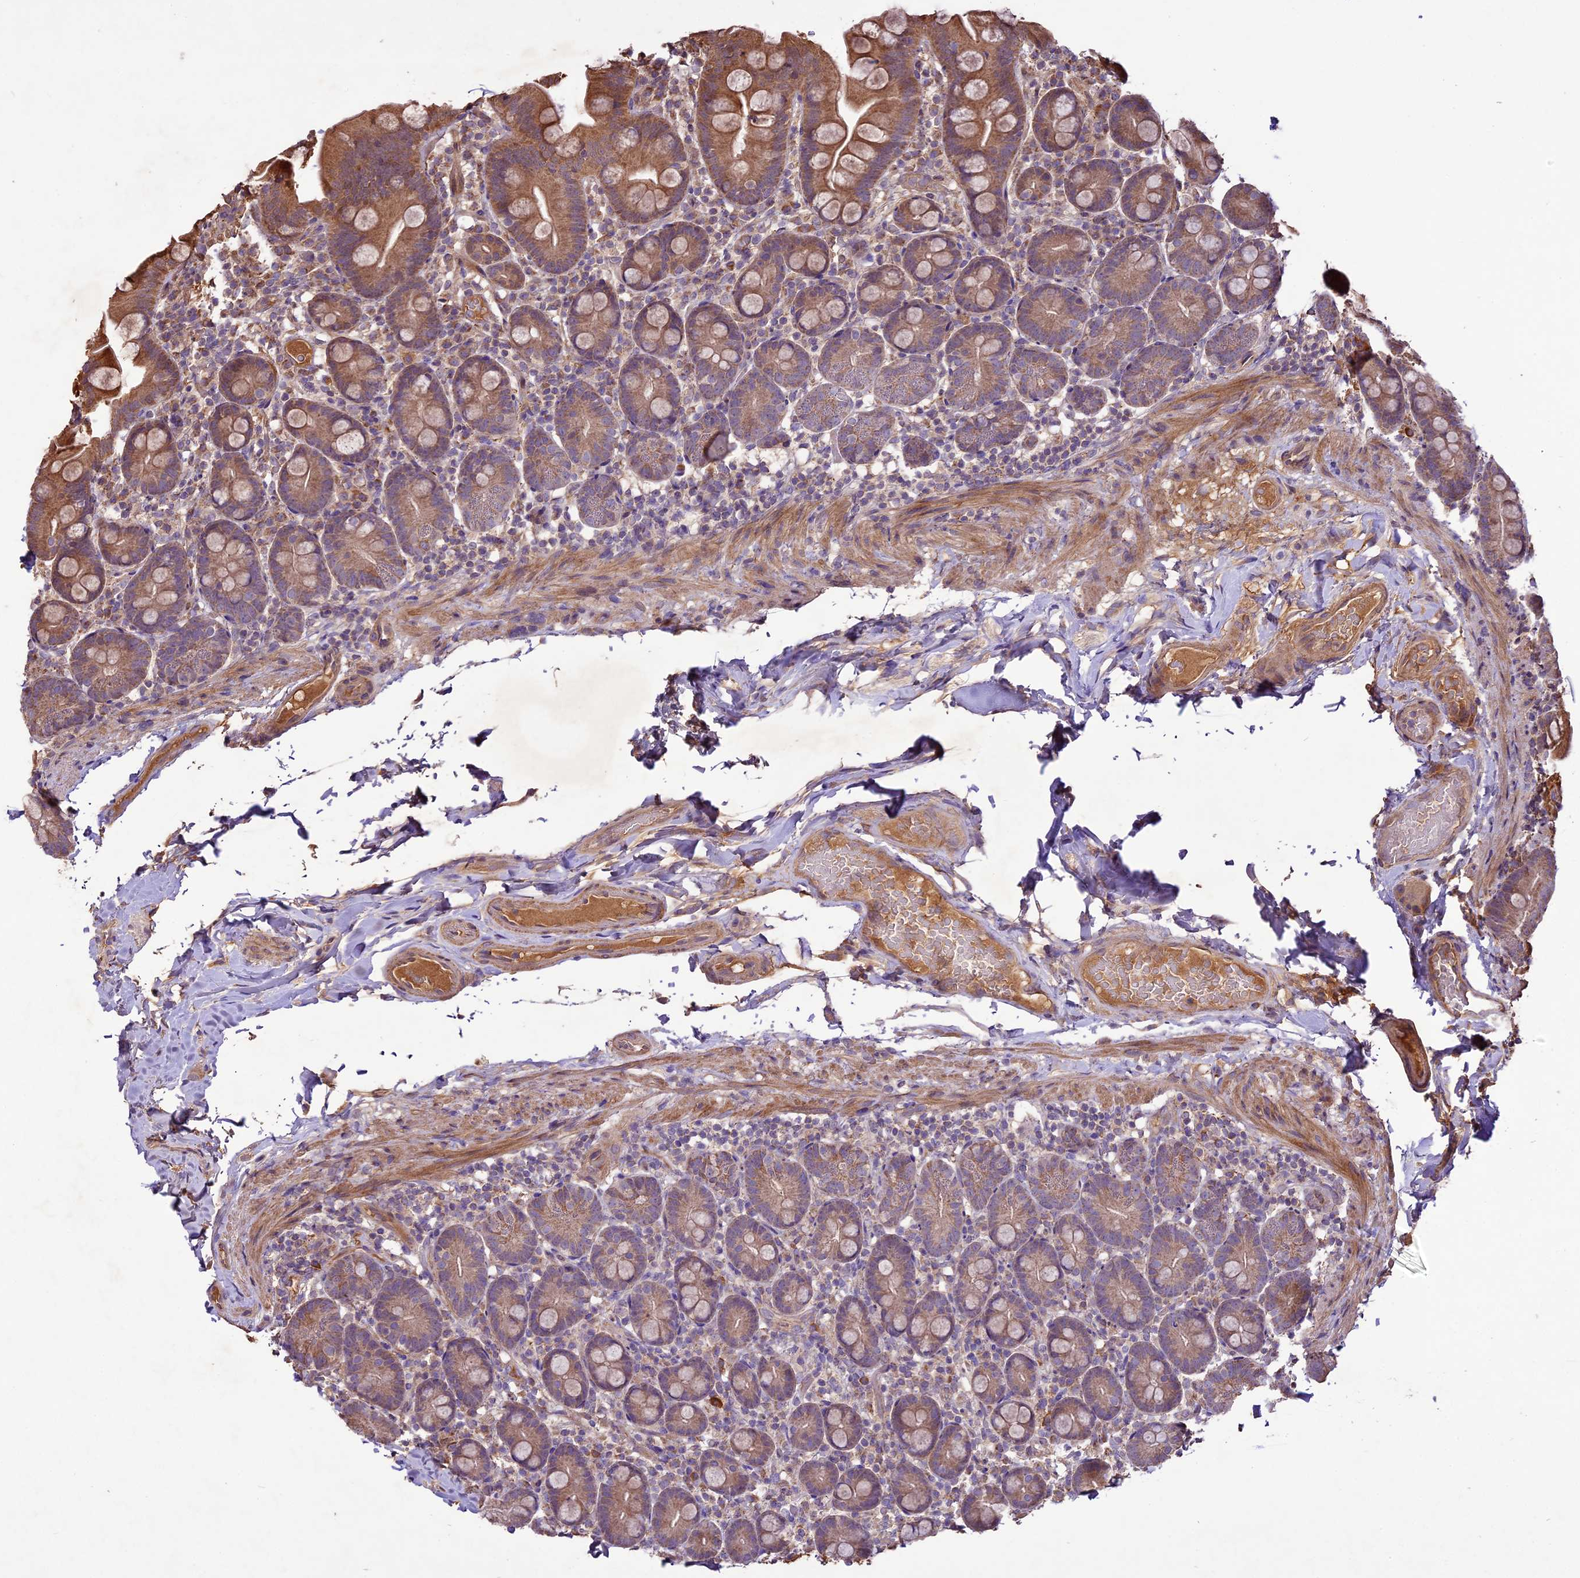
{"staining": {"intensity": "moderate", "quantity": ">75%", "location": "cytoplasmic/membranous"}, "tissue": "small intestine", "cell_type": "Glandular cells", "image_type": "normal", "snomed": [{"axis": "morphology", "description": "Normal tissue, NOS"}, {"axis": "topography", "description": "Small intestine"}], "caption": "IHC micrograph of benign small intestine: small intestine stained using immunohistochemistry shows medium levels of moderate protein expression localized specifically in the cytoplasmic/membranous of glandular cells, appearing as a cytoplasmic/membranous brown color.", "gene": "CRLF1", "patient": {"sex": "female", "age": 68}}